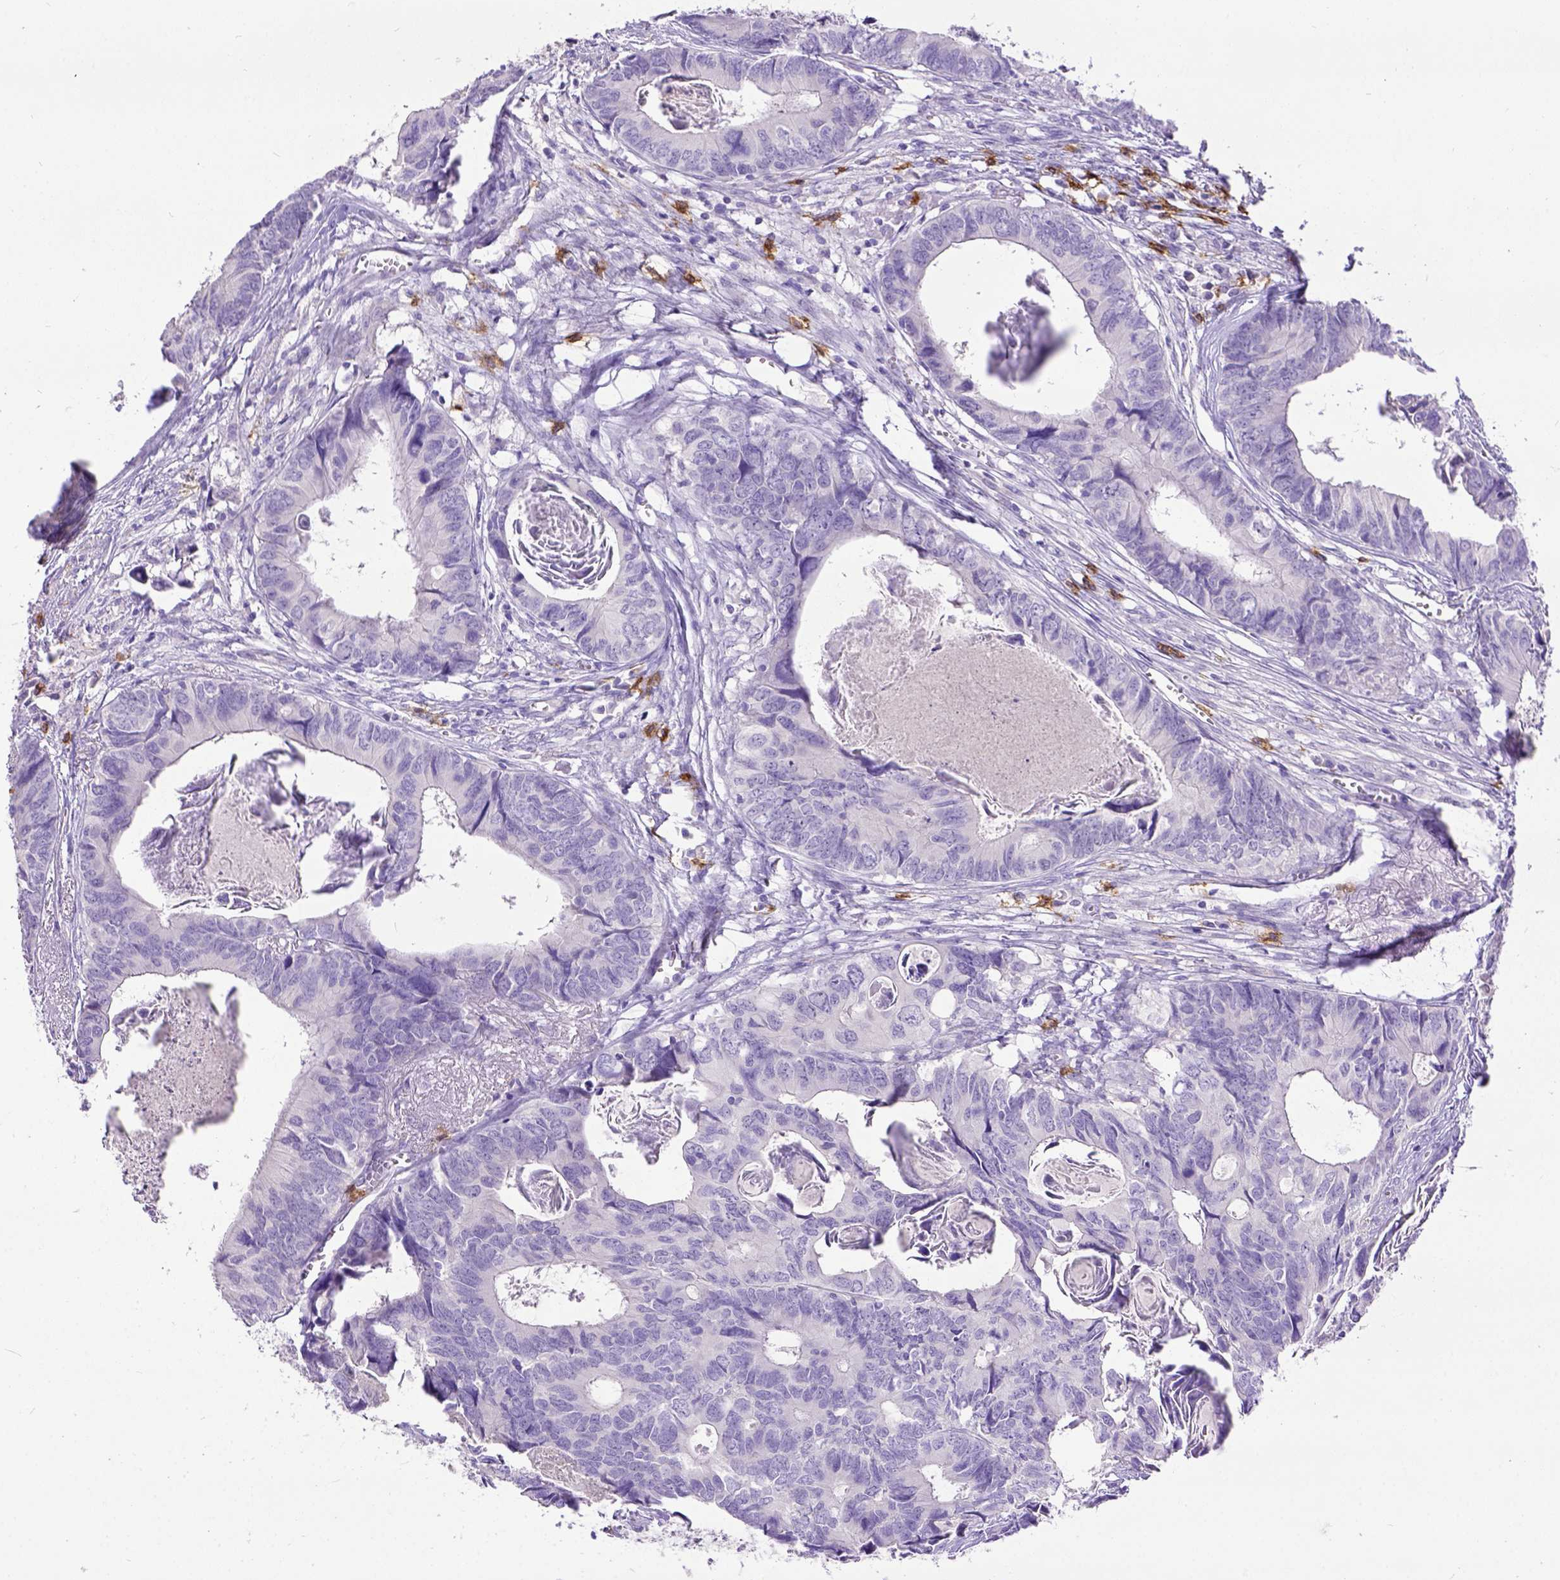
{"staining": {"intensity": "negative", "quantity": "none", "location": "none"}, "tissue": "colorectal cancer", "cell_type": "Tumor cells", "image_type": "cancer", "snomed": [{"axis": "morphology", "description": "Adenocarcinoma, NOS"}, {"axis": "topography", "description": "Colon"}], "caption": "An IHC image of adenocarcinoma (colorectal) is shown. There is no staining in tumor cells of adenocarcinoma (colorectal).", "gene": "KIT", "patient": {"sex": "female", "age": 82}}